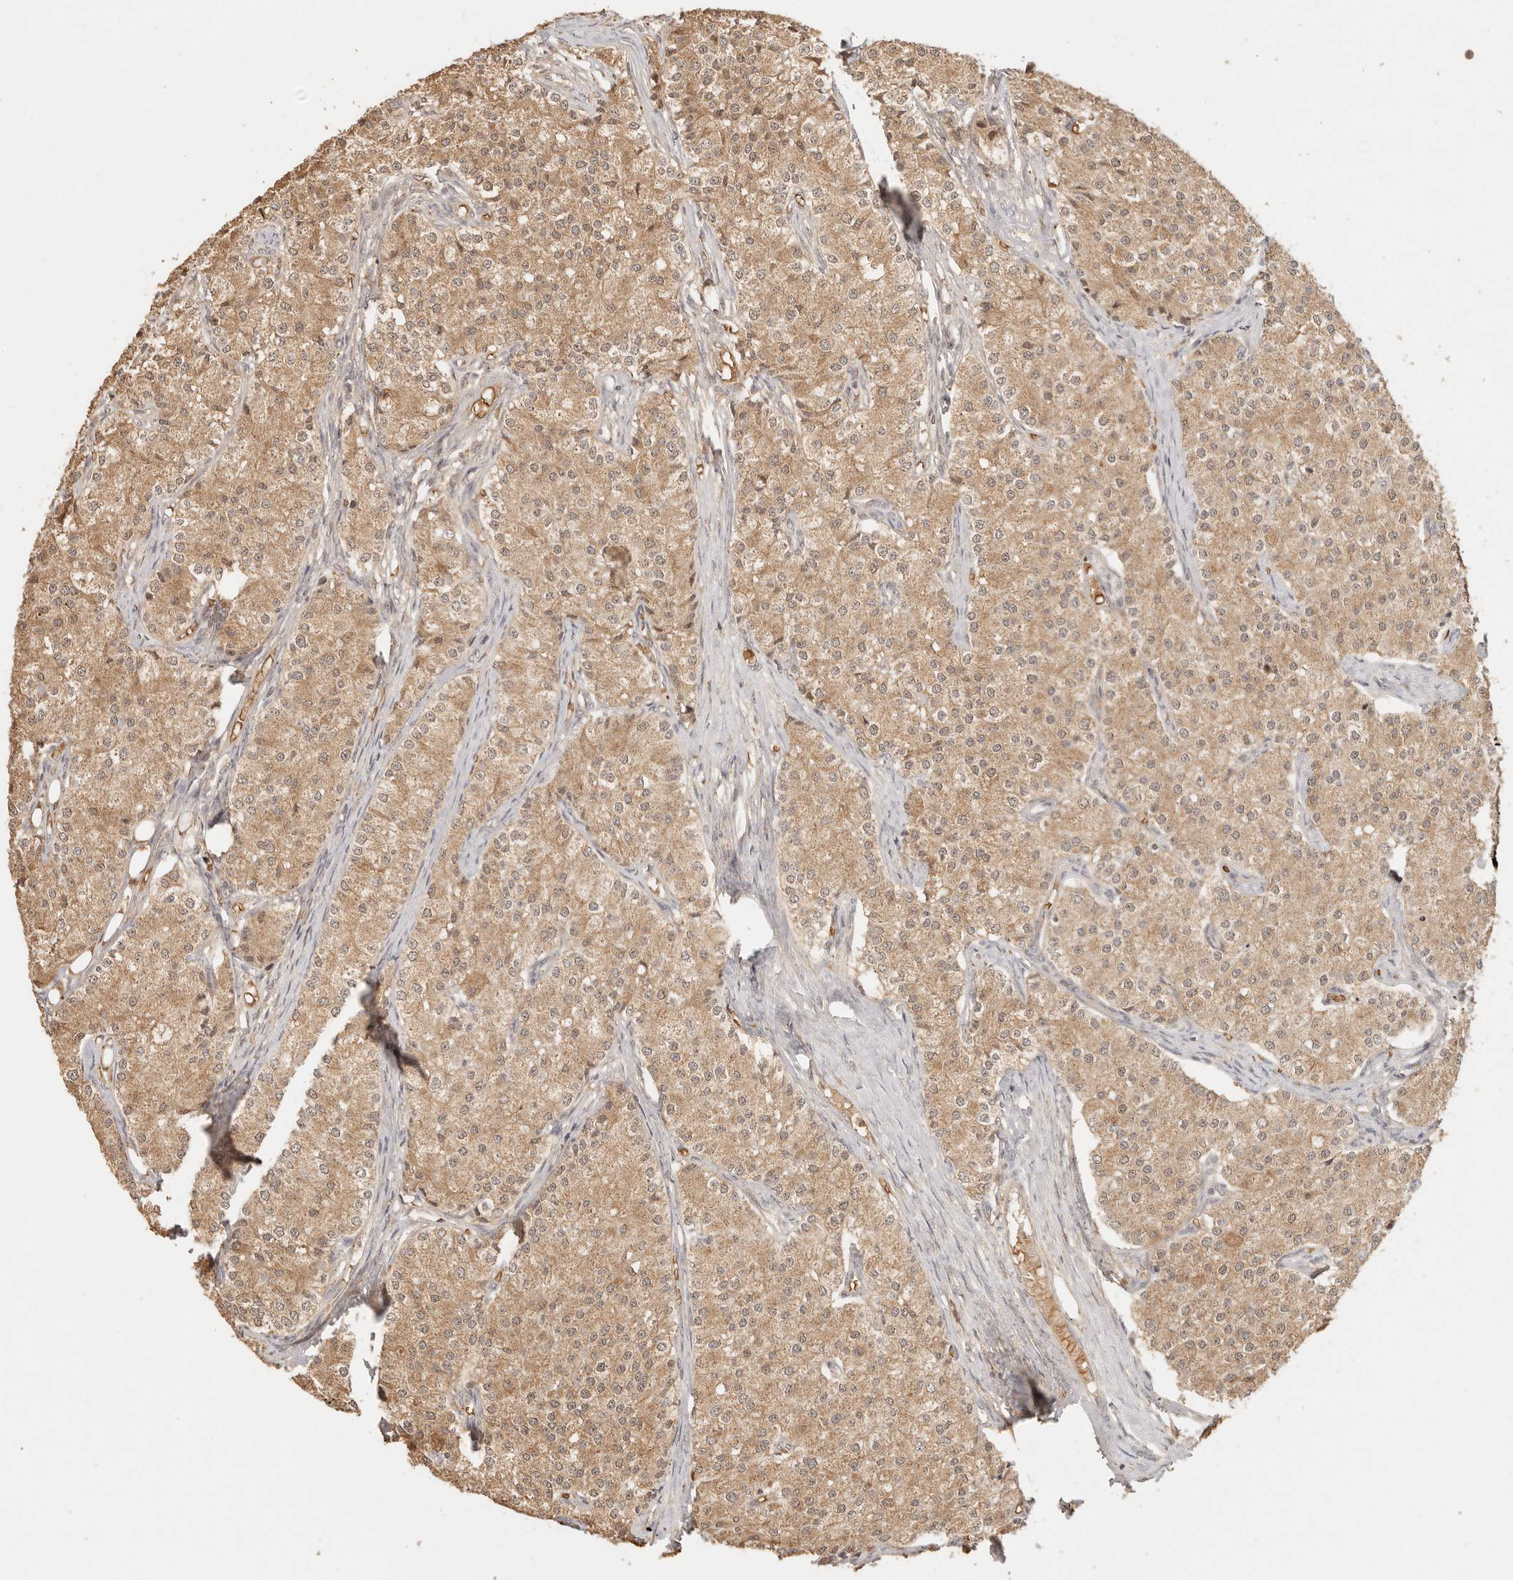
{"staining": {"intensity": "moderate", "quantity": ">75%", "location": "cytoplasmic/membranous"}, "tissue": "carcinoid", "cell_type": "Tumor cells", "image_type": "cancer", "snomed": [{"axis": "morphology", "description": "Carcinoid, malignant, NOS"}, {"axis": "topography", "description": "Colon"}], "caption": "Immunohistochemistry photomicrograph of human carcinoid stained for a protein (brown), which shows medium levels of moderate cytoplasmic/membranous staining in about >75% of tumor cells.", "gene": "INTS11", "patient": {"sex": "female", "age": 52}}